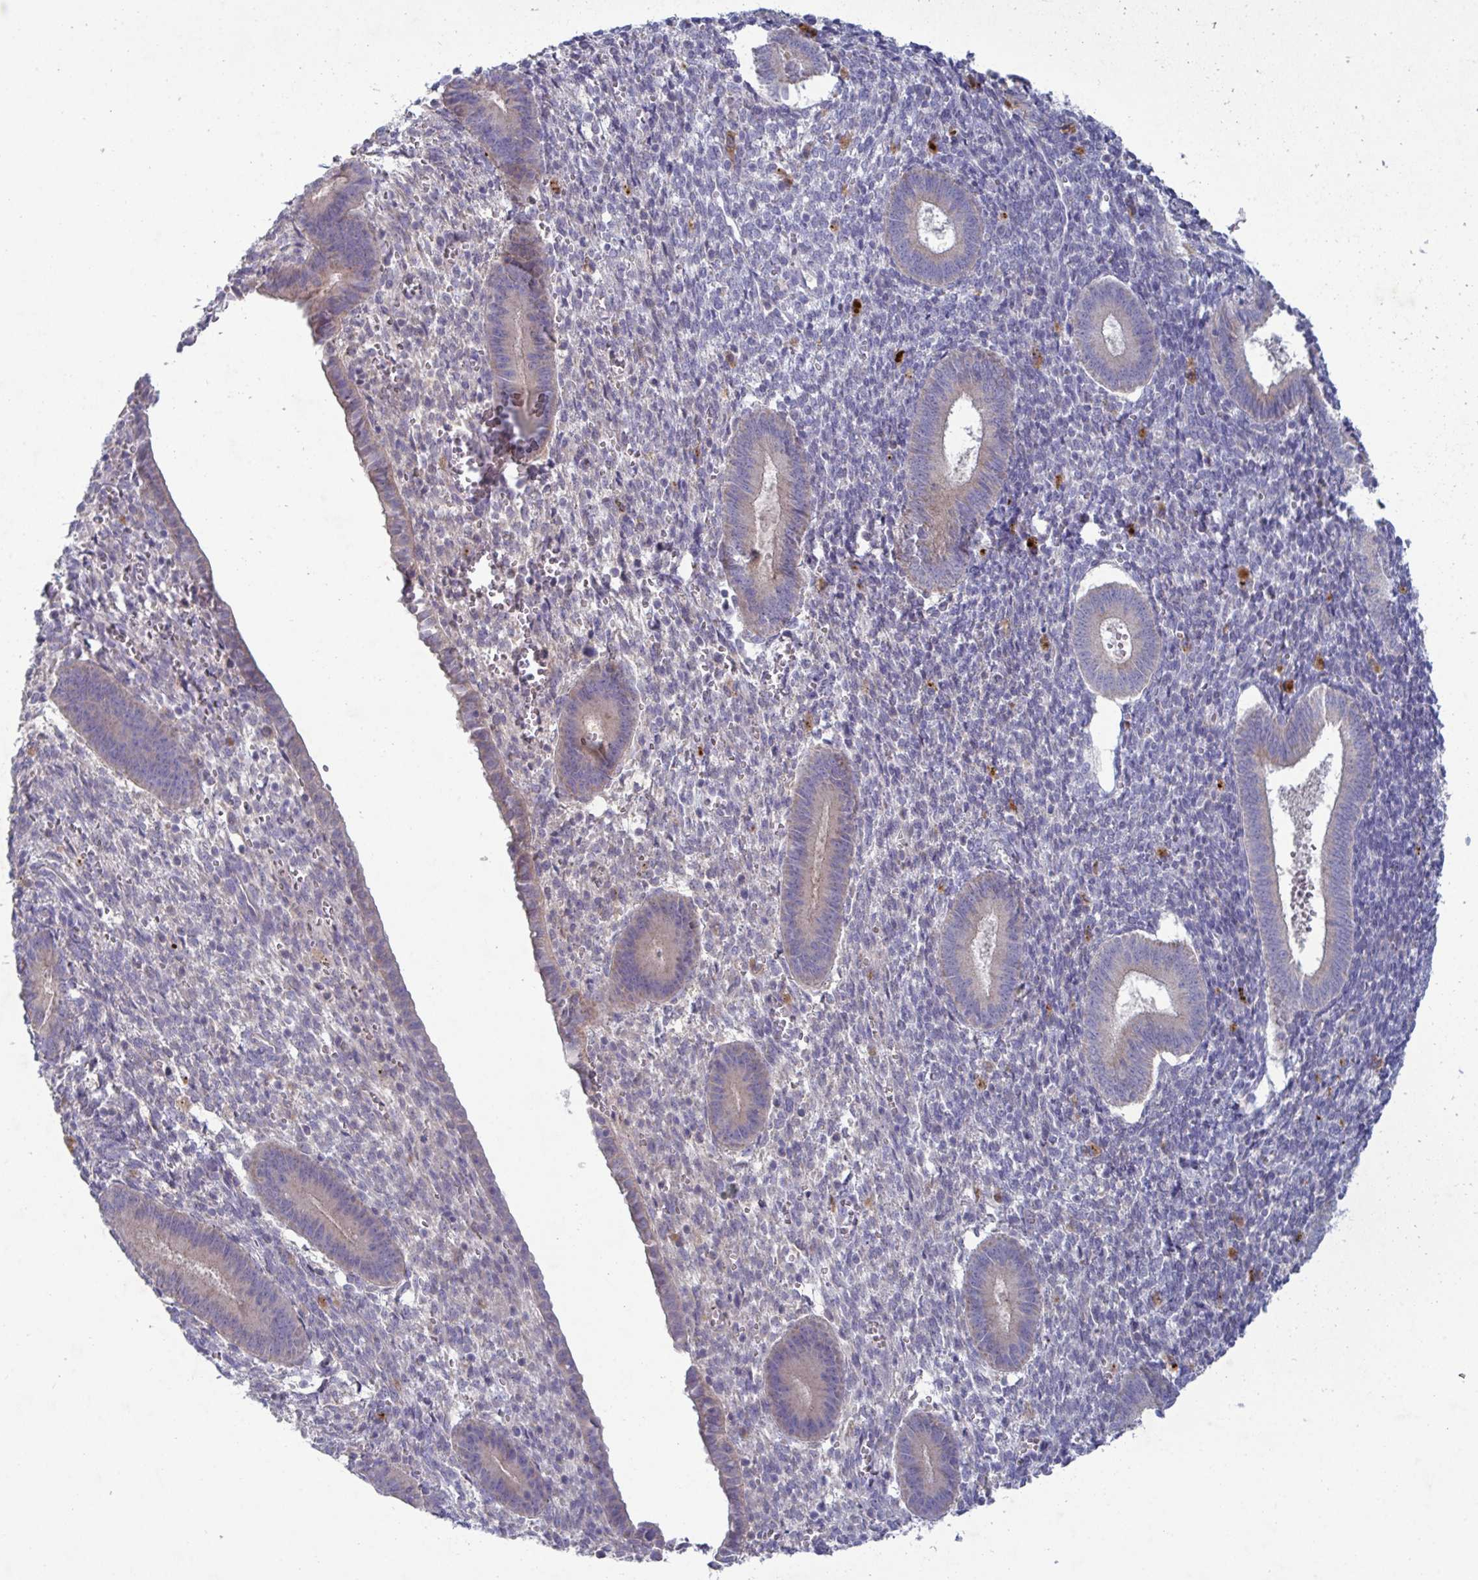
{"staining": {"intensity": "negative", "quantity": "none", "location": "none"}, "tissue": "endometrium", "cell_type": "Cells in endometrial stroma", "image_type": "normal", "snomed": [{"axis": "morphology", "description": "Normal tissue, NOS"}, {"axis": "topography", "description": "Endometrium"}], "caption": "Immunohistochemistry photomicrograph of unremarkable human endometrium stained for a protein (brown), which shows no expression in cells in endometrial stroma.", "gene": "GALNT13", "patient": {"sex": "female", "age": 25}}